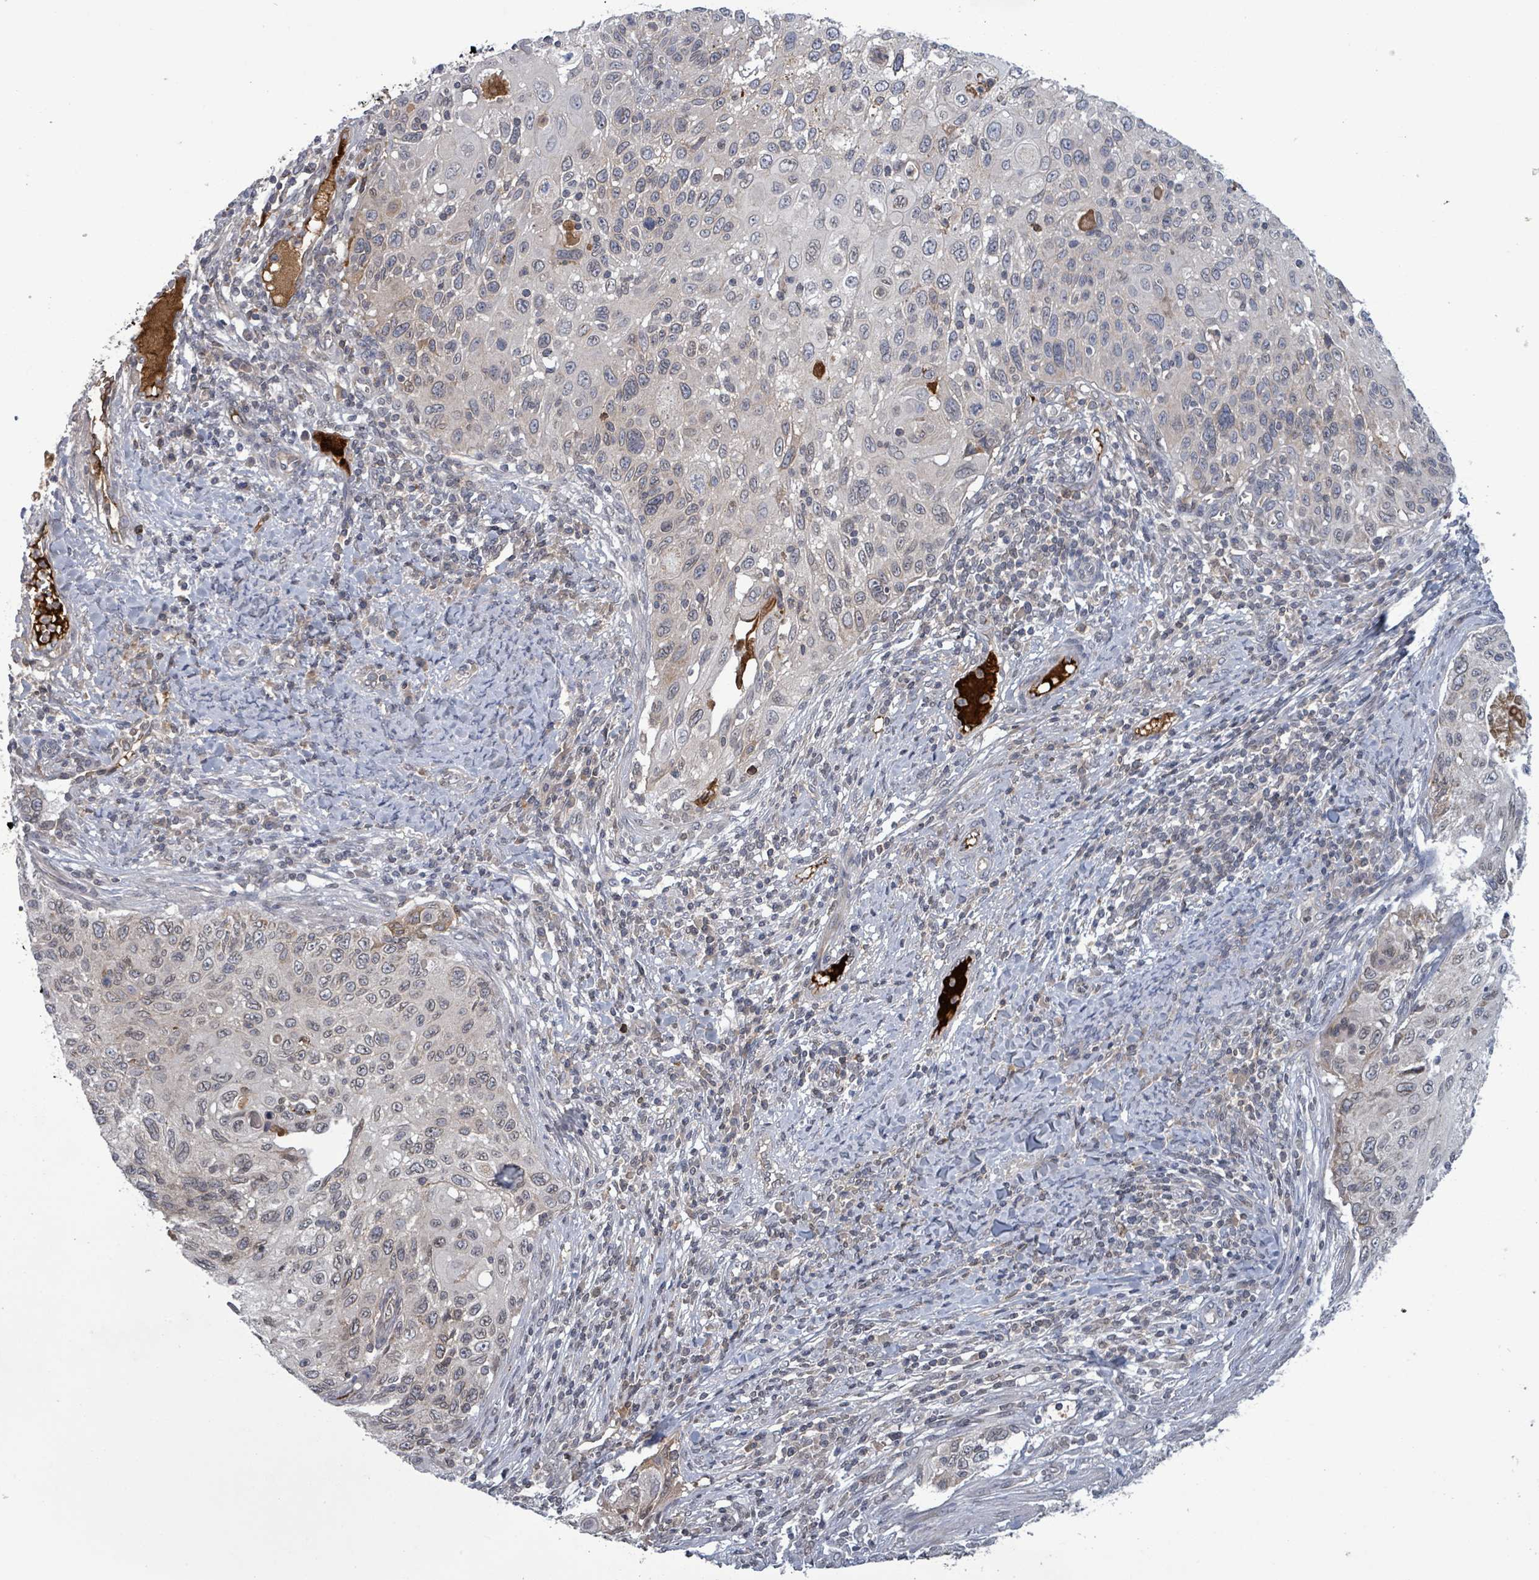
{"staining": {"intensity": "negative", "quantity": "none", "location": "none"}, "tissue": "cervical cancer", "cell_type": "Tumor cells", "image_type": "cancer", "snomed": [{"axis": "morphology", "description": "Squamous cell carcinoma, NOS"}, {"axis": "topography", "description": "Cervix"}], "caption": "A histopathology image of human cervical squamous cell carcinoma is negative for staining in tumor cells. (Immunohistochemistry (ihc), brightfield microscopy, high magnification).", "gene": "GRM8", "patient": {"sex": "female", "age": 70}}